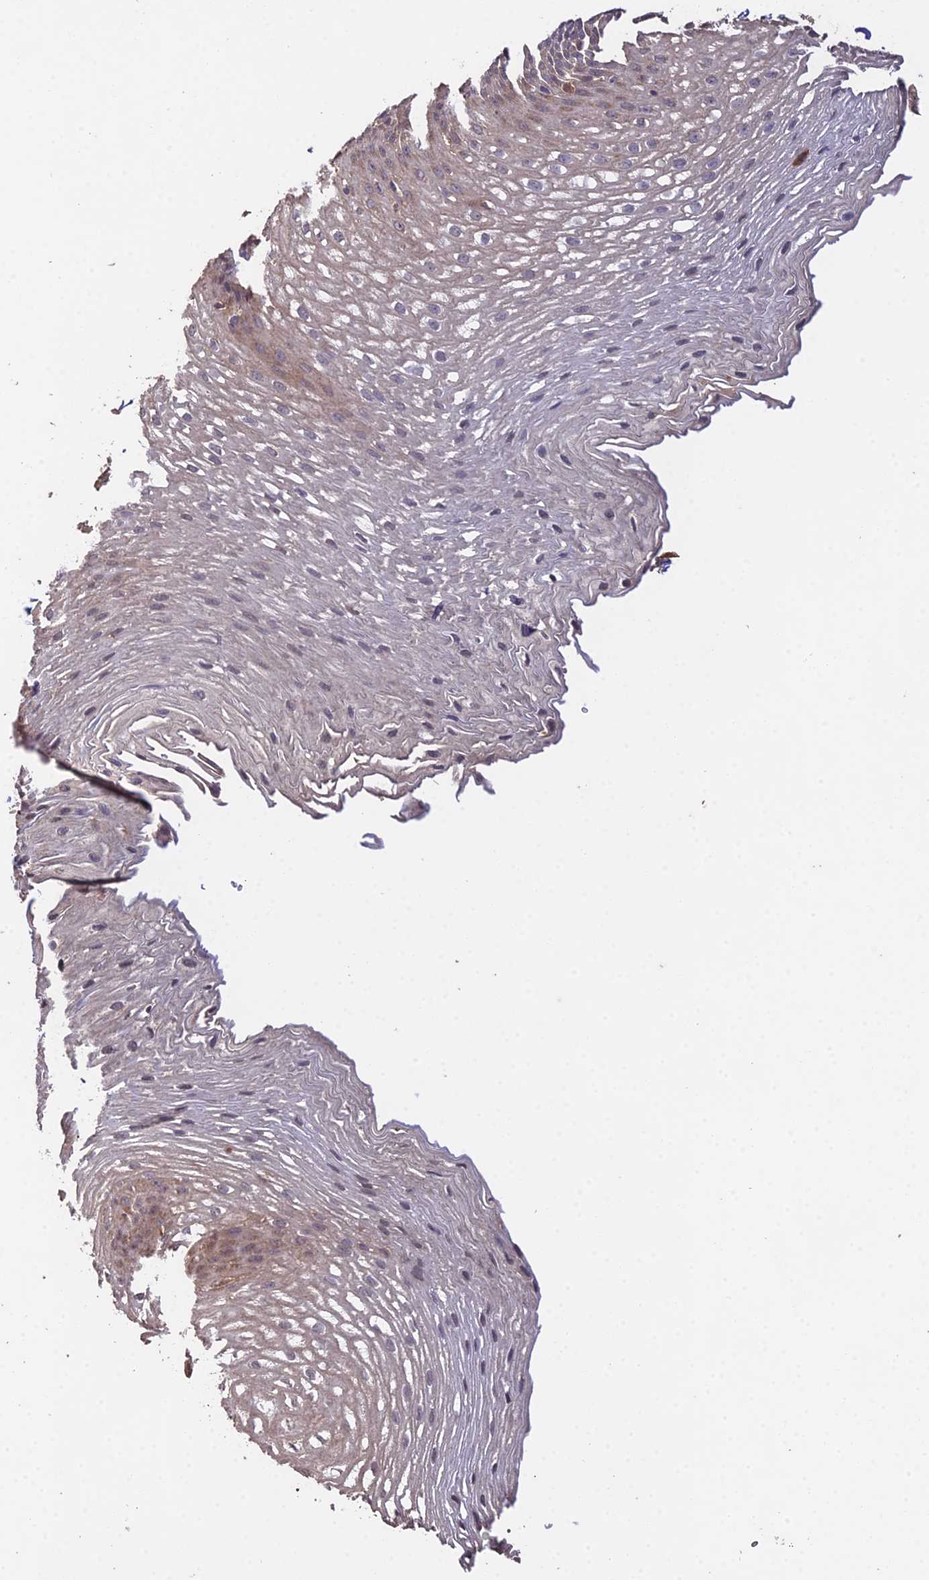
{"staining": {"intensity": "weak", "quantity": "<25%", "location": "cytoplasmic/membranous,nuclear"}, "tissue": "esophagus", "cell_type": "Squamous epithelial cells", "image_type": "normal", "snomed": [{"axis": "morphology", "description": "Normal tissue, NOS"}, {"axis": "topography", "description": "Esophagus"}], "caption": "The photomicrograph exhibits no significant expression in squamous epithelial cells of esophagus. (DAB immunohistochemistry, high magnification).", "gene": "FBP1", "patient": {"sex": "male", "age": 48}}